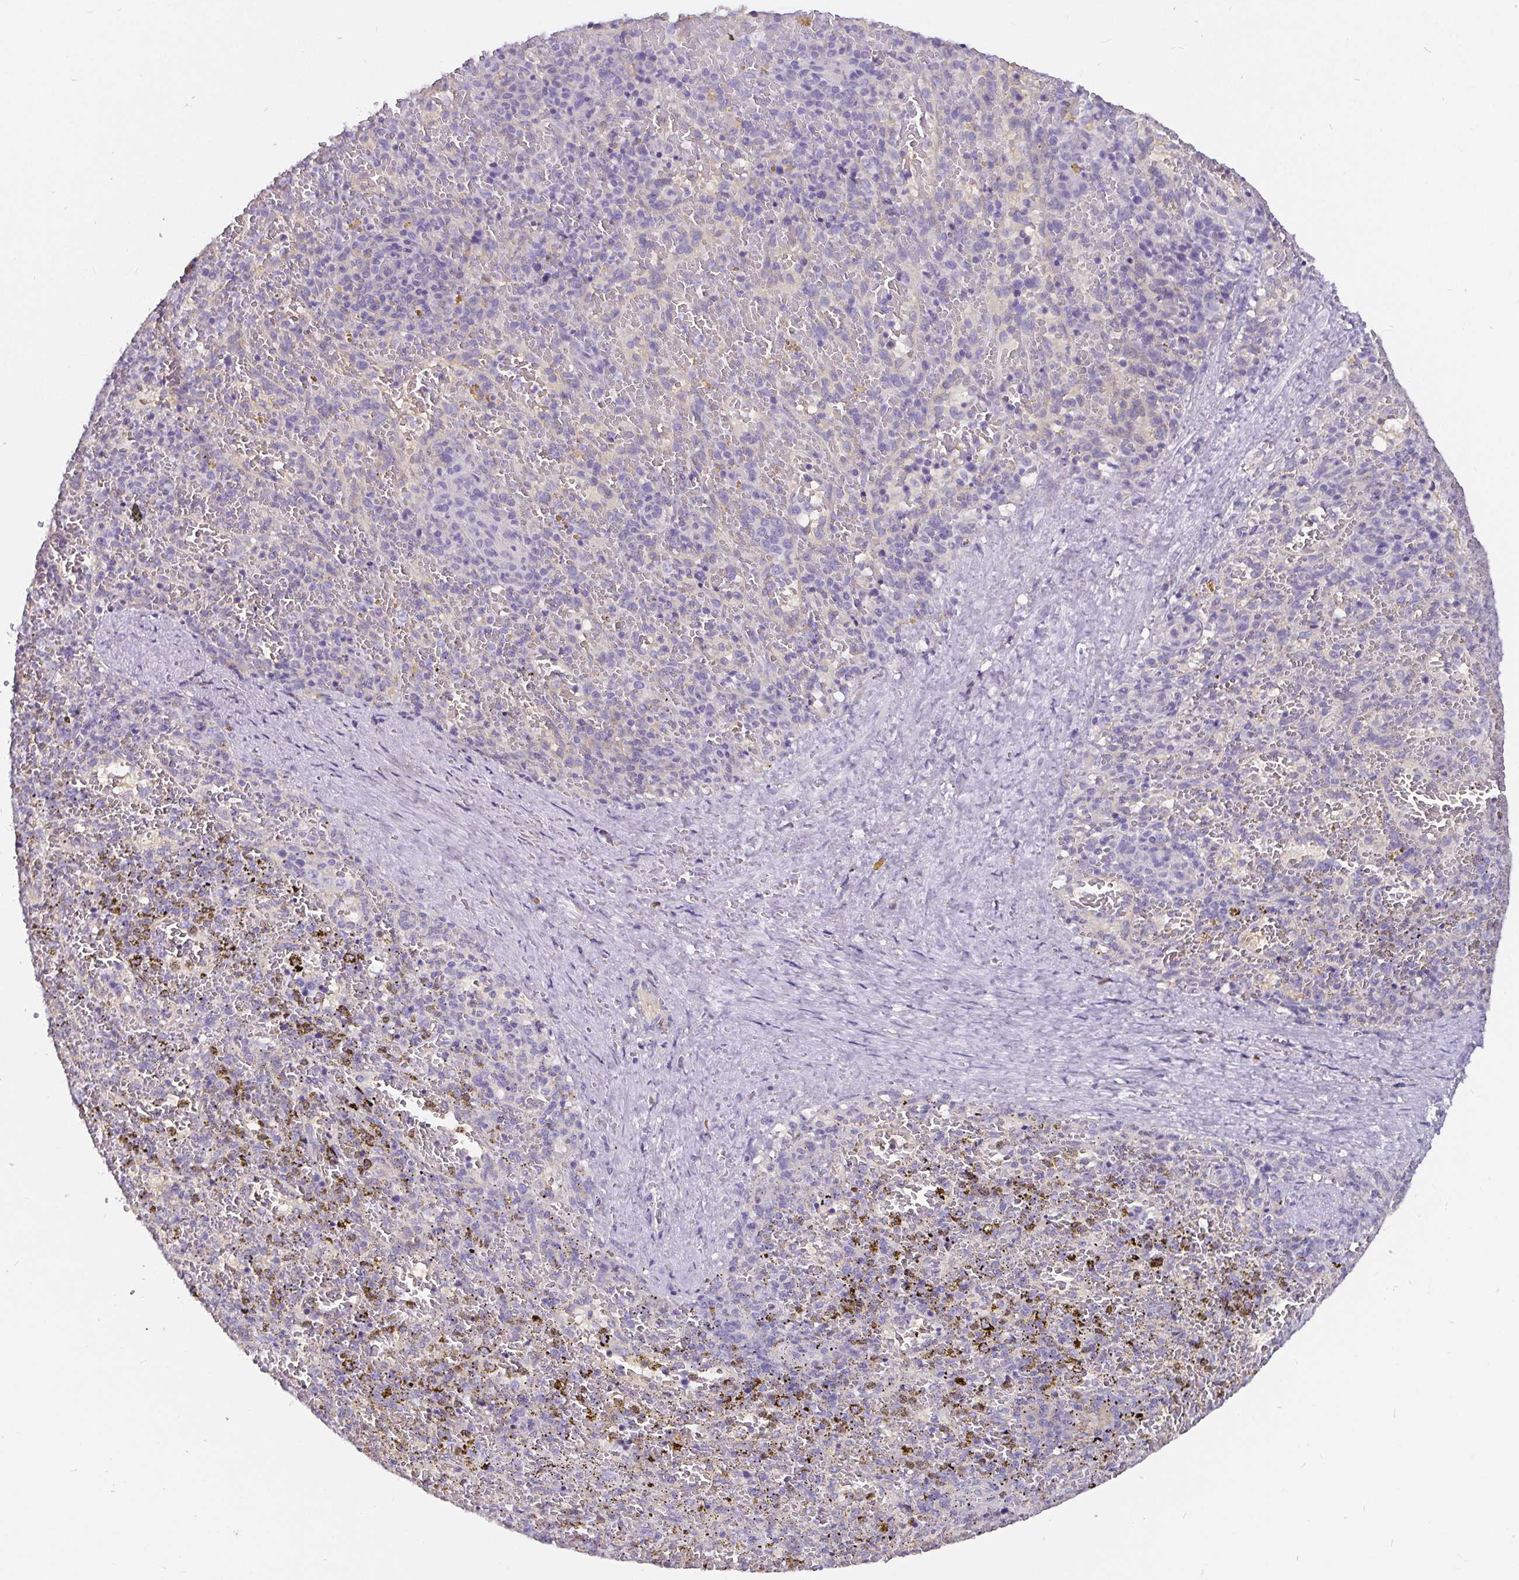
{"staining": {"intensity": "negative", "quantity": "none", "location": "none"}, "tissue": "spleen", "cell_type": "Cells in red pulp", "image_type": "normal", "snomed": [{"axis": "morphology", "description": "Normal tissue, NOS"}, {"axis": "topography", "description": "Spleen"}], "caption": "Photomicrograph shows no significant protein expression in cells in red pulp of benign spleen.", "gene": "ADAMTS6", "patient": {"sex": "female", "age": 50}}